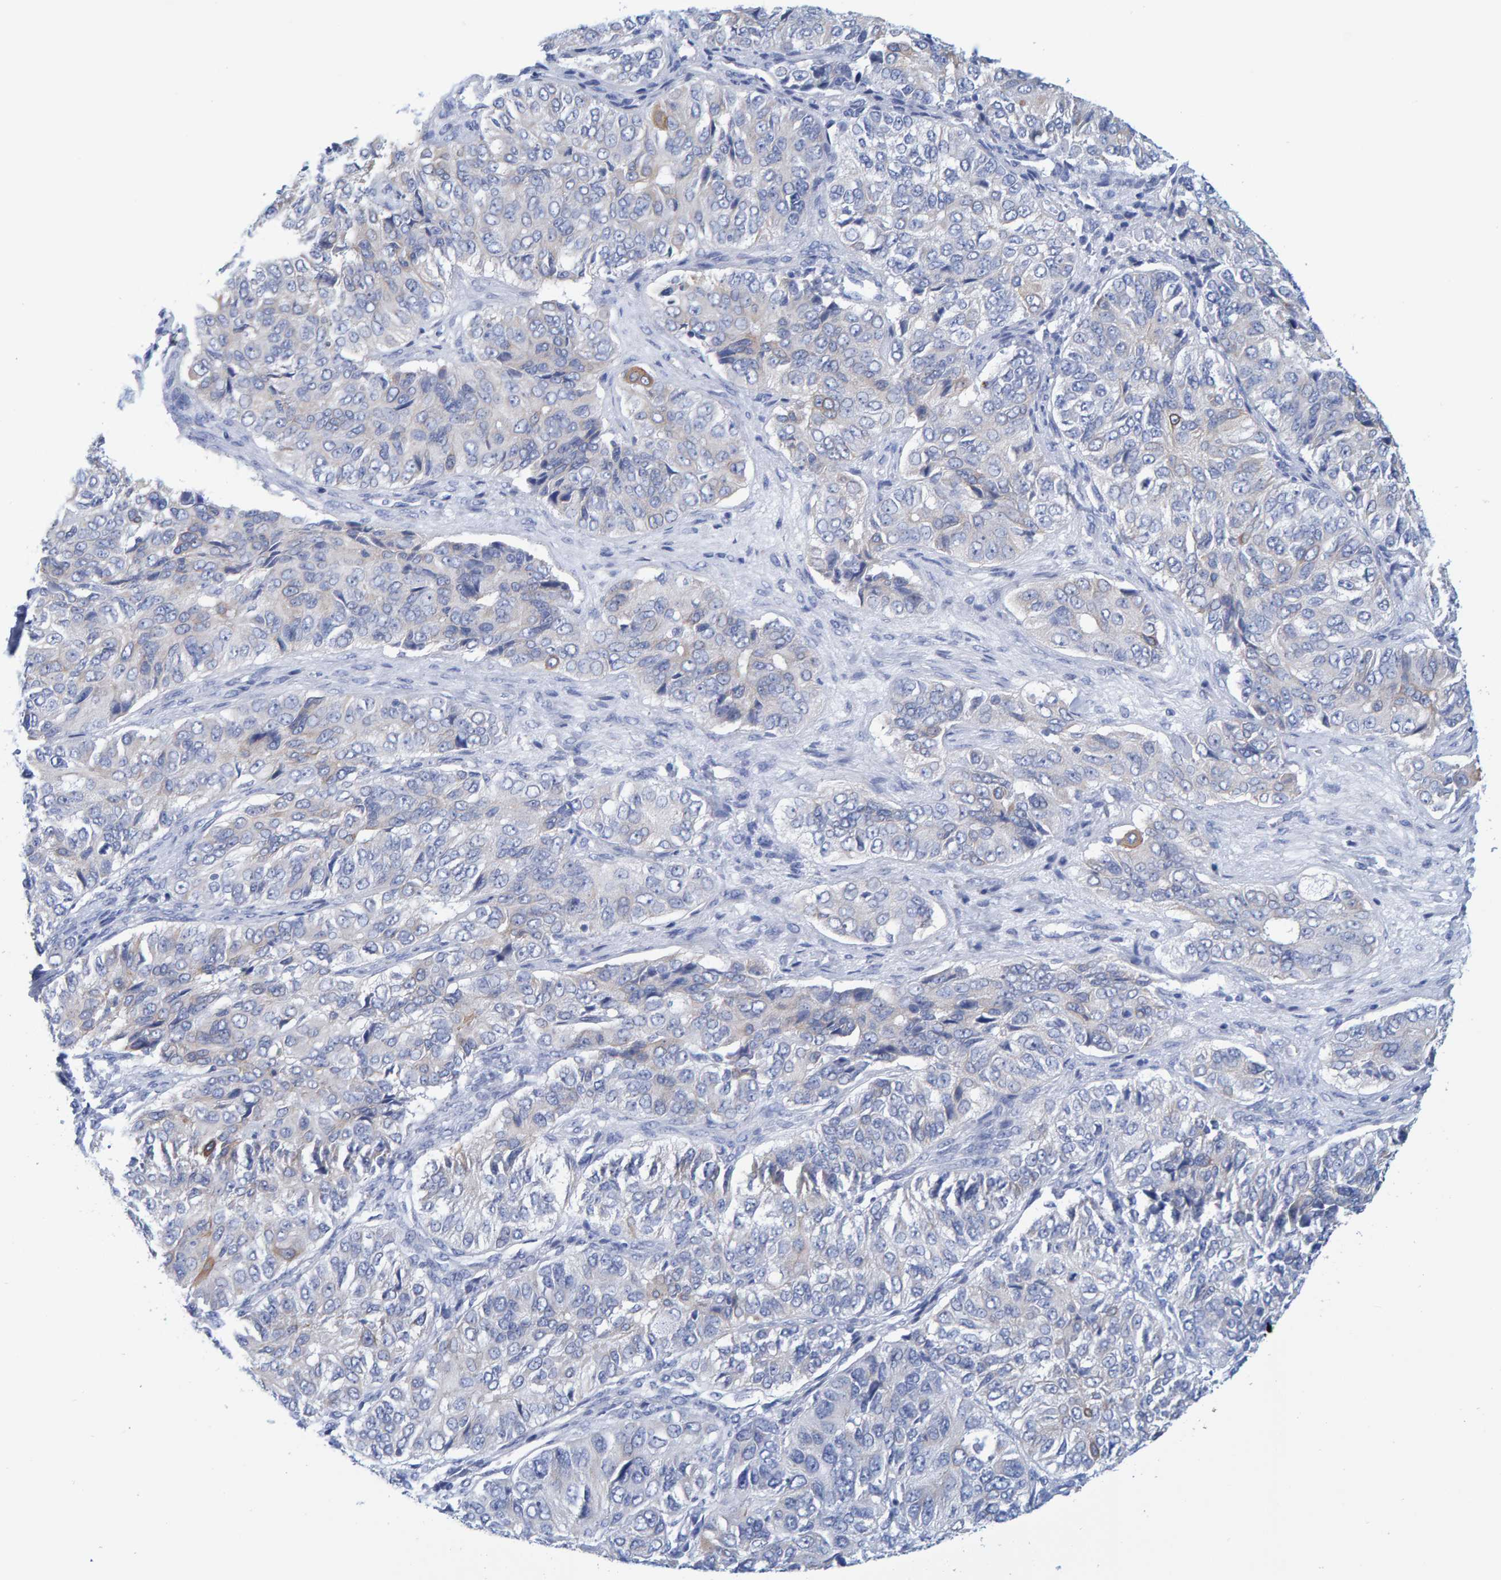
{"staining": {"intensity": "negative", "quantity": "none", "location": "none"}, "tissue": "ovarian cancer", "cell_type": "Tumor cells", "image_type": "cancer", "snomed": [{"axis": "morphology", "description": "Carcinoma, endometroid"}, {"axis": "topography", "description": "Ovary"}], "caption": "Image shows no protein expression in tumor cells of ovarian cancer (endometroid carcinoma) tissue. (Brightfield microscopy of DAB IHC at high magnification).", "gene": "JAKMIP3", "patient": {"sex": "female", "age": 51}}